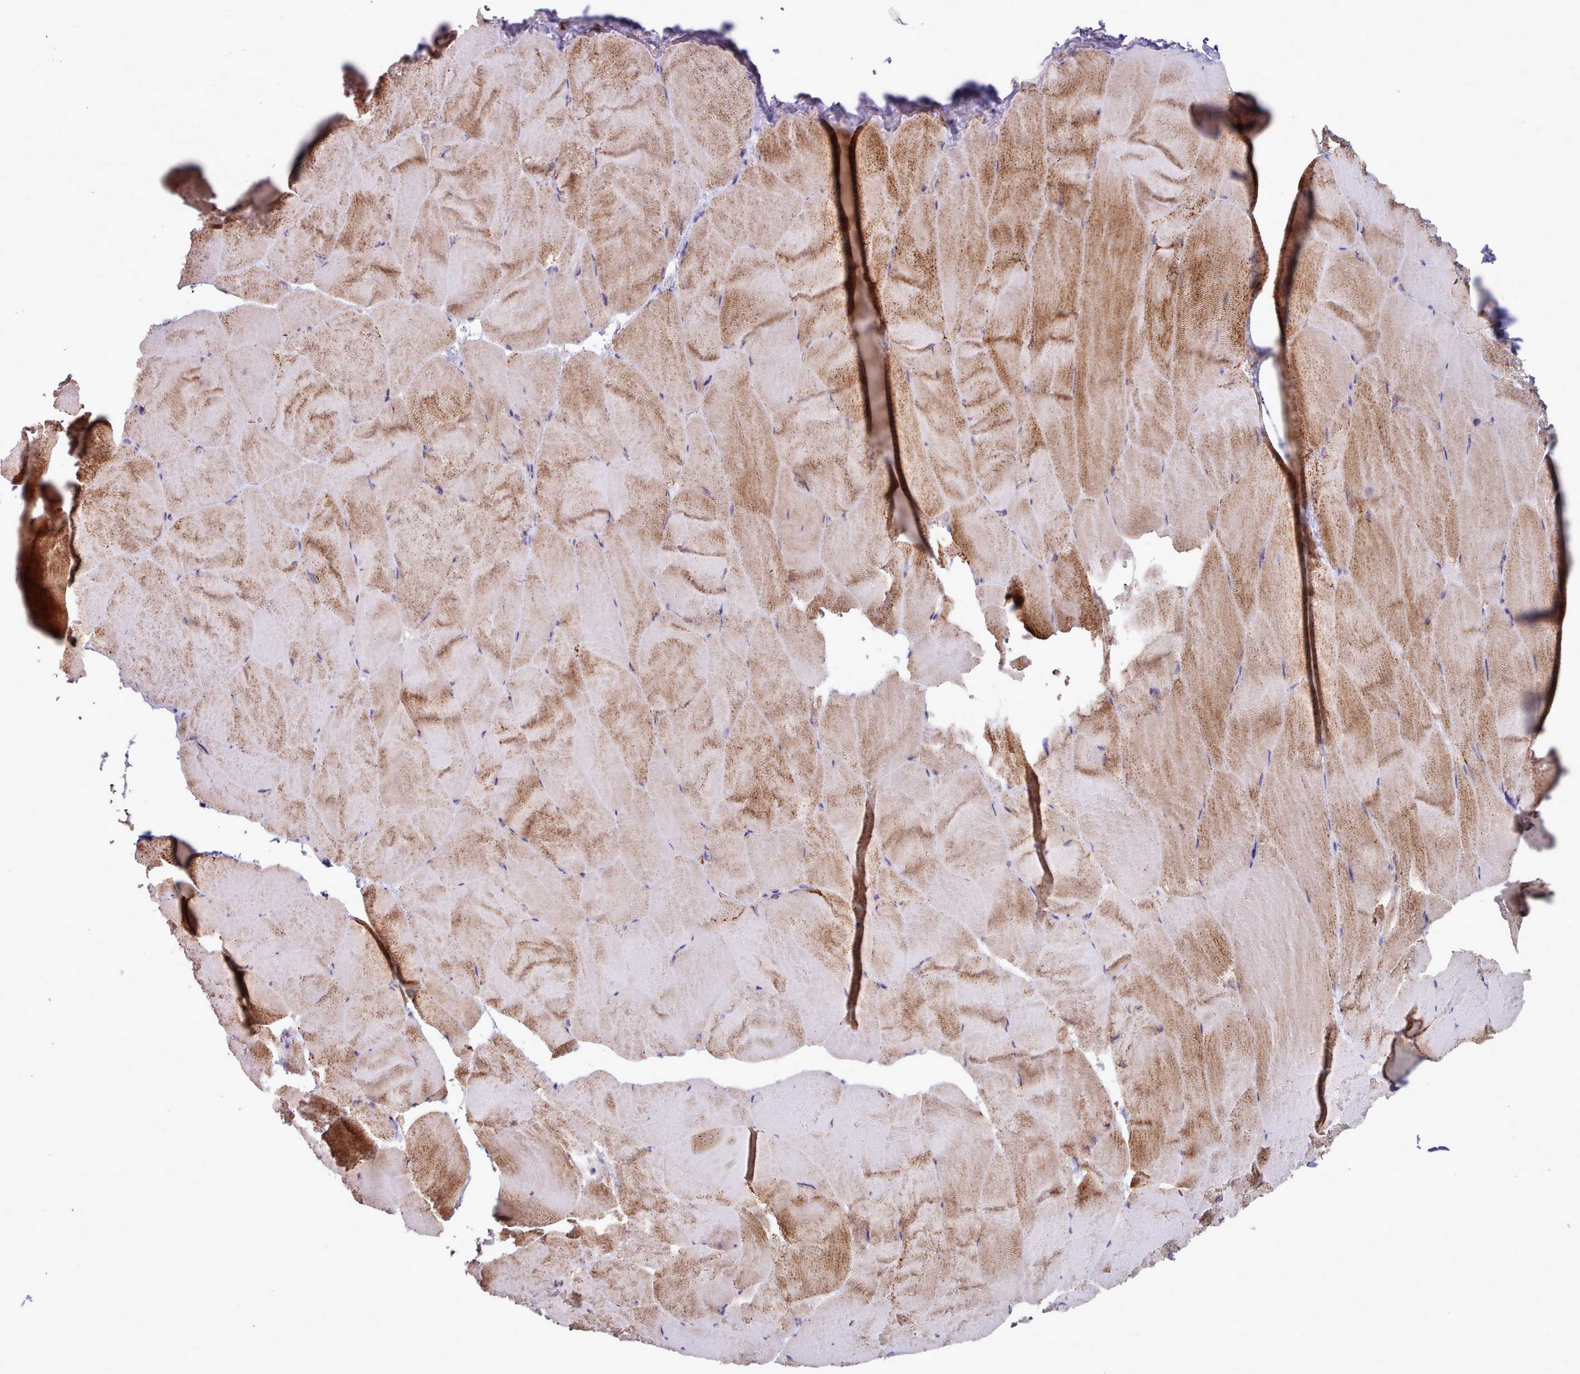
{"staining": {"intensity": "moderate", "quantity": "<25%", "location": "cytoplasmic/membranous"}, "tissue": "skeletal muscle", "cell_type": "Myocytes", "image_type": "normal", "snomed": [{"axis": "morphology", "description": "Normal tissue, NOS"}, {"axis": "topography", "description": "Skeletal muscle"}], "caption": "Protein positivity by immunohistochemistry demonstrates moderate cytoplasmic/membranous staining in about <25% of myocytes in benign skeletal muscle.", "gene": "HSDL2", "patient": {"sex": "female", "age": 64}}